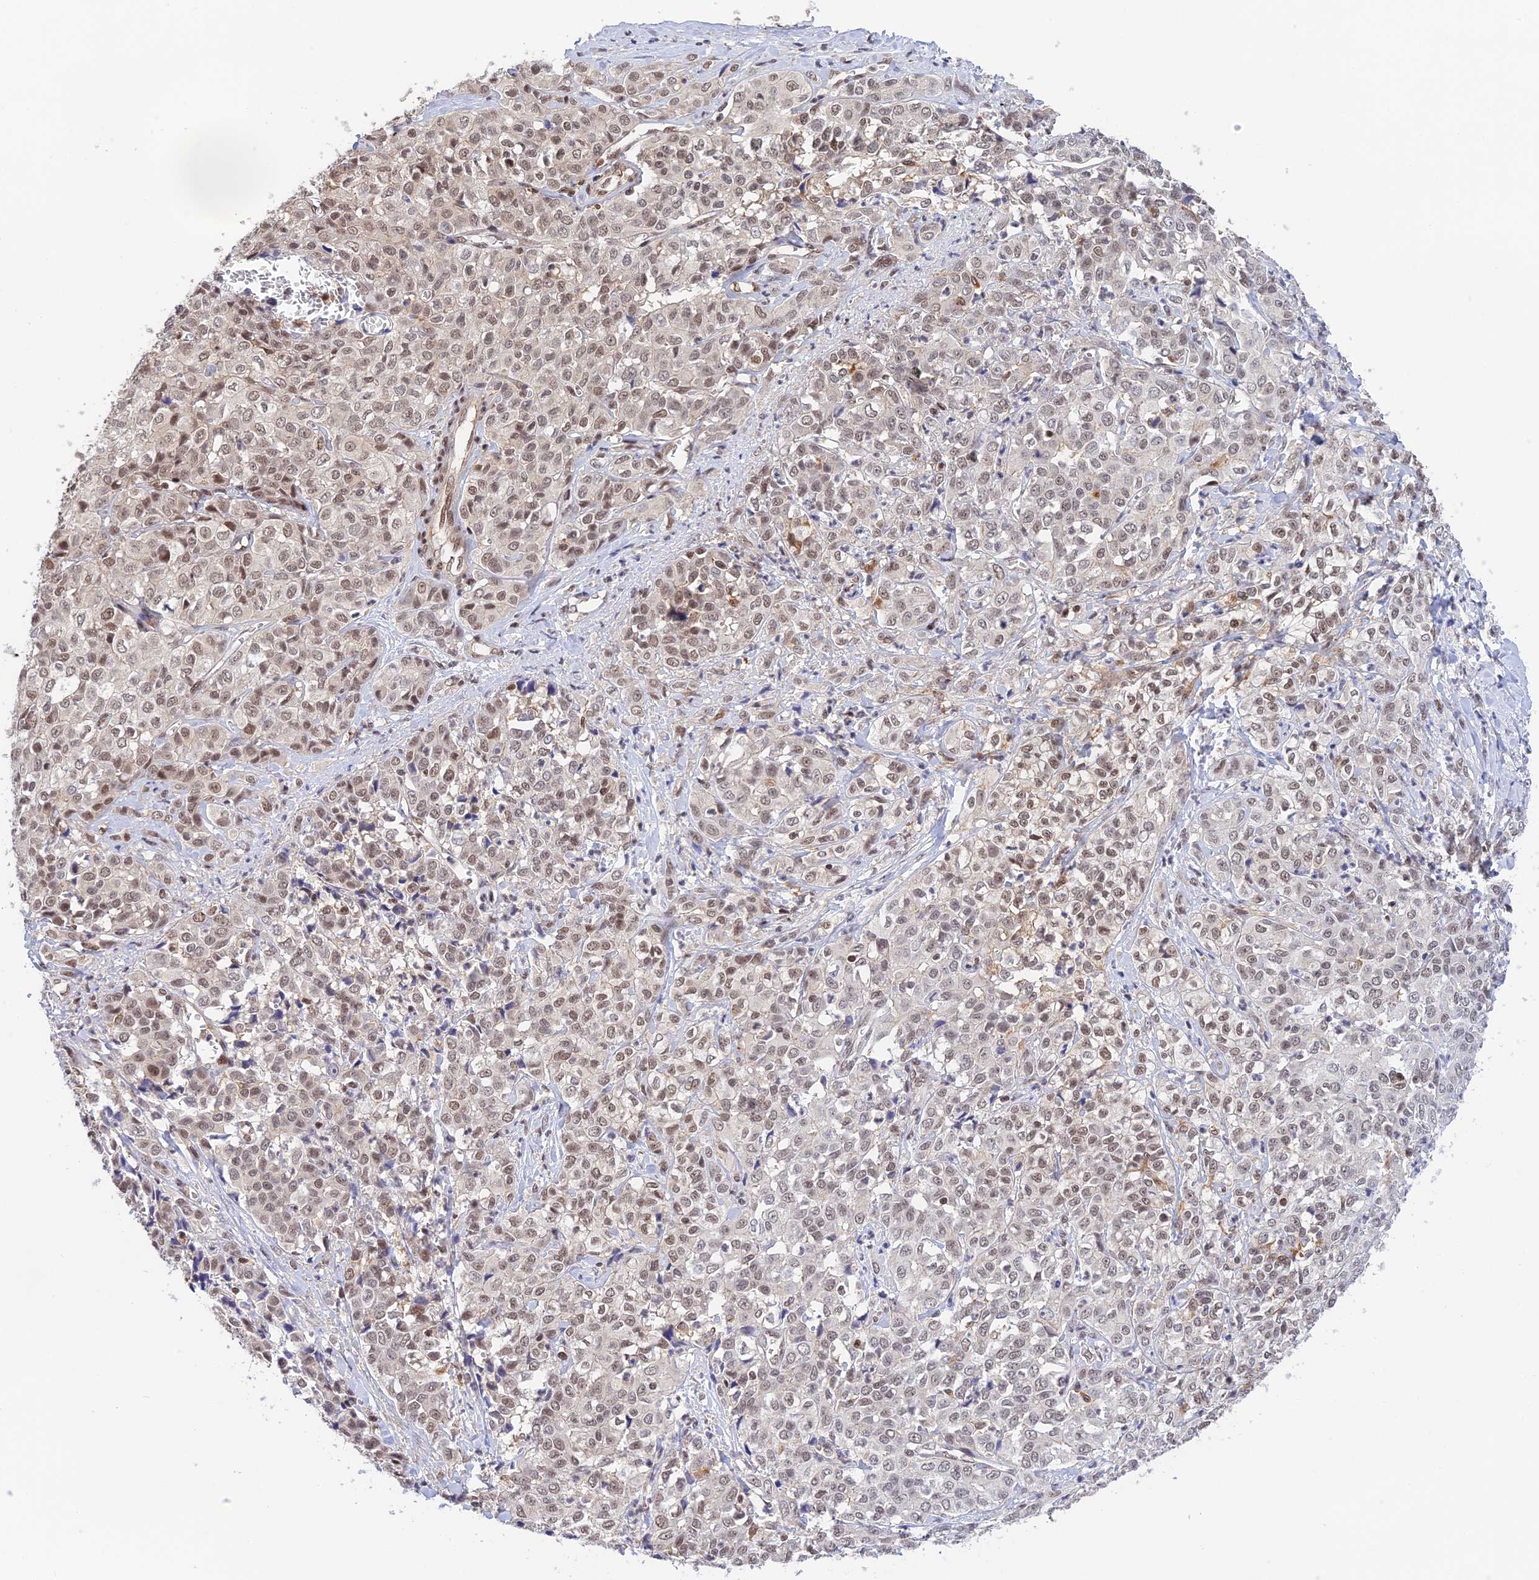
{"staining": {"intensity": "moderate", "quantity": ">75%", "location": "nuclear"}, "tissue": "liver cancer", "cell_type": "Tumor cells", "image_type": "cancer", "snomed": [{"axis": "morphology", "description": "Cholangiocarcinoma"}, {"axis": "topography", "description": "Liver"}], "caption": "The image demonstrates a brown stain indicating the presence of a protein in the nuclear of tumor cells in cholangiocarcinoma (liver).", "gene": "THAP11", "patient": {"sex": "female", "age": 77}}